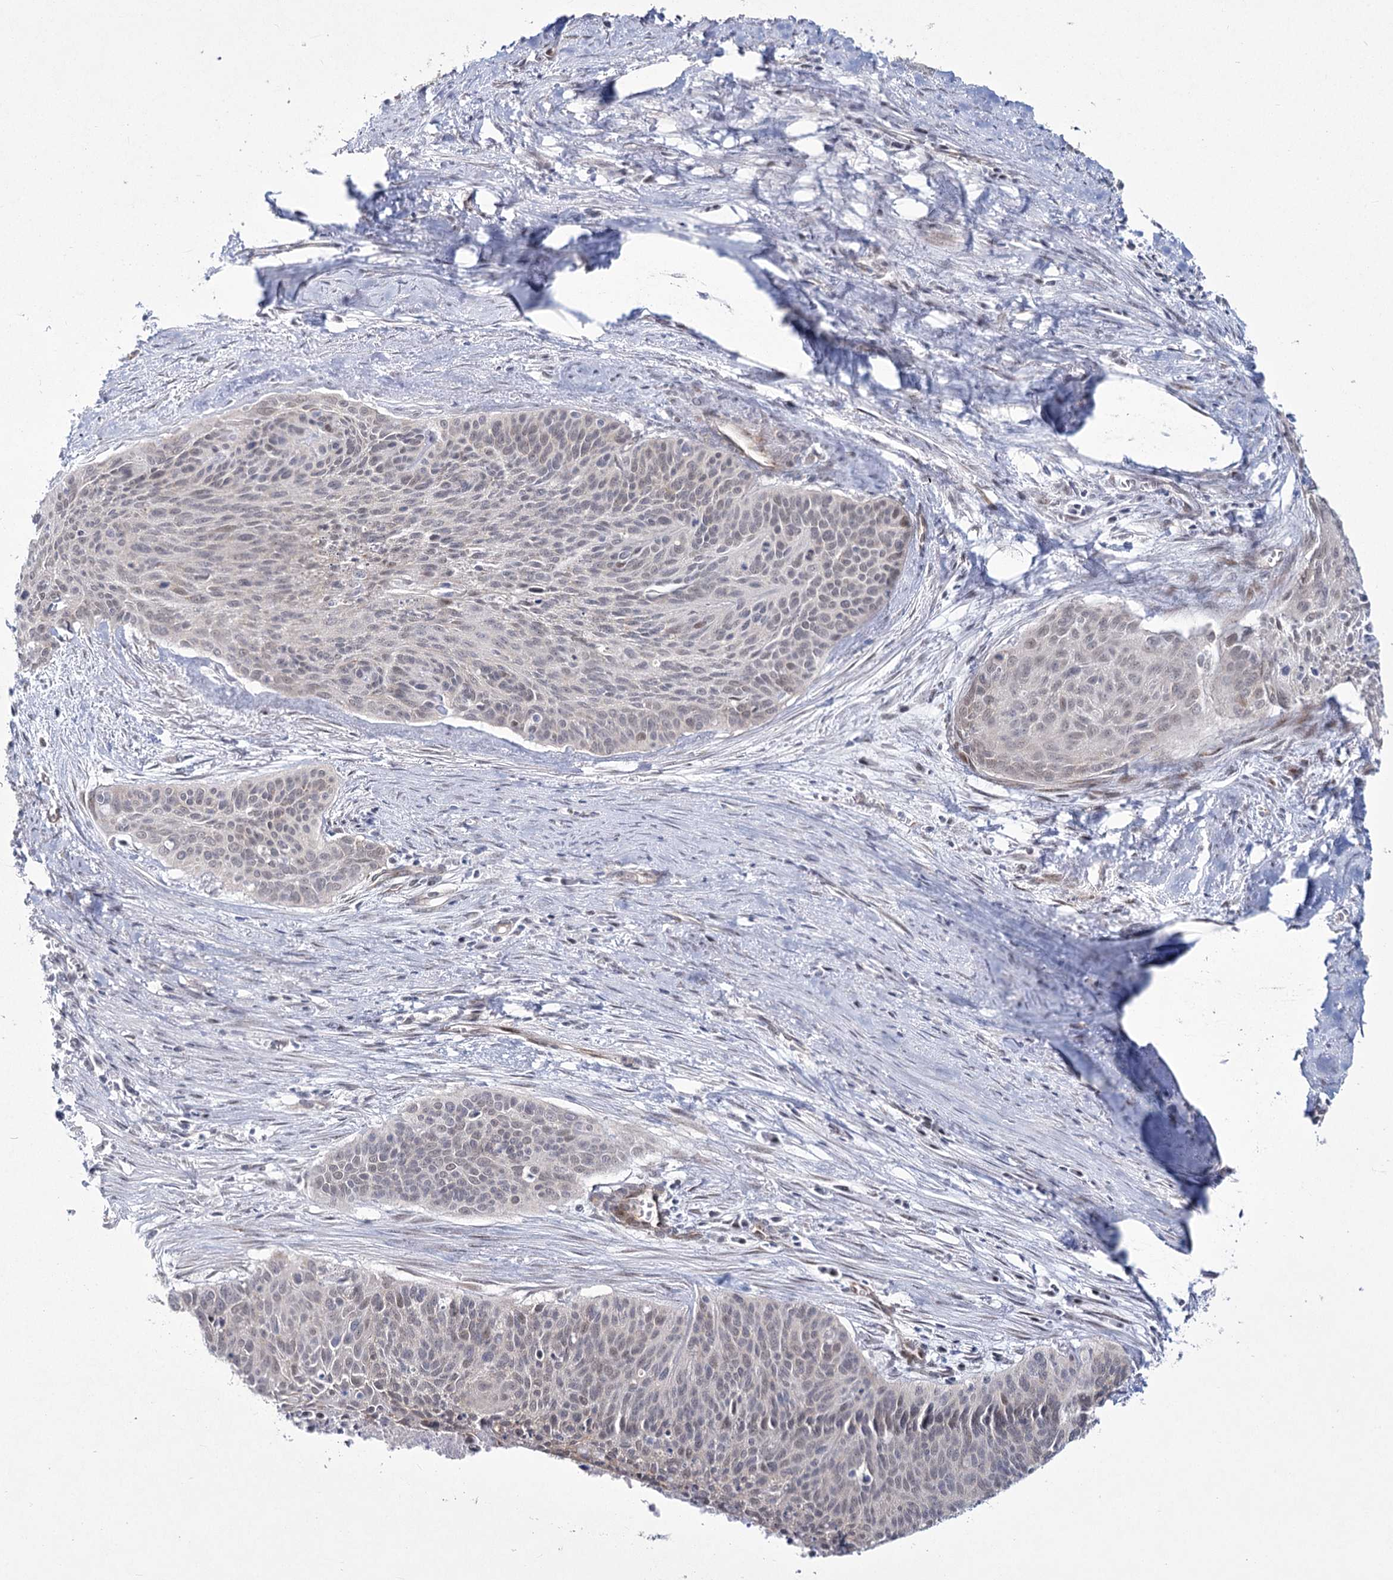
{"staining": {"intensity": "weak", "quantity": "25%-75%", "location": "nuclear"}, "tissue": "cervical cancer", "cell_type": "Tumor cells", "image_type": "cancer", "snomed": [{"axis": "morphology", "description": "Squamous cell carcinoma, NOS"}, {"axis": "topography", "description": "Cervix"}], "caption": "DAB immunohistochemical staining of squamous cell carcinoma (cervical) exhibits weak nuclear protein positivity in approximately 25%-75% of tumor cells.", "gene": "YBX3", "patient": {"sex": "female", "age": 55}}